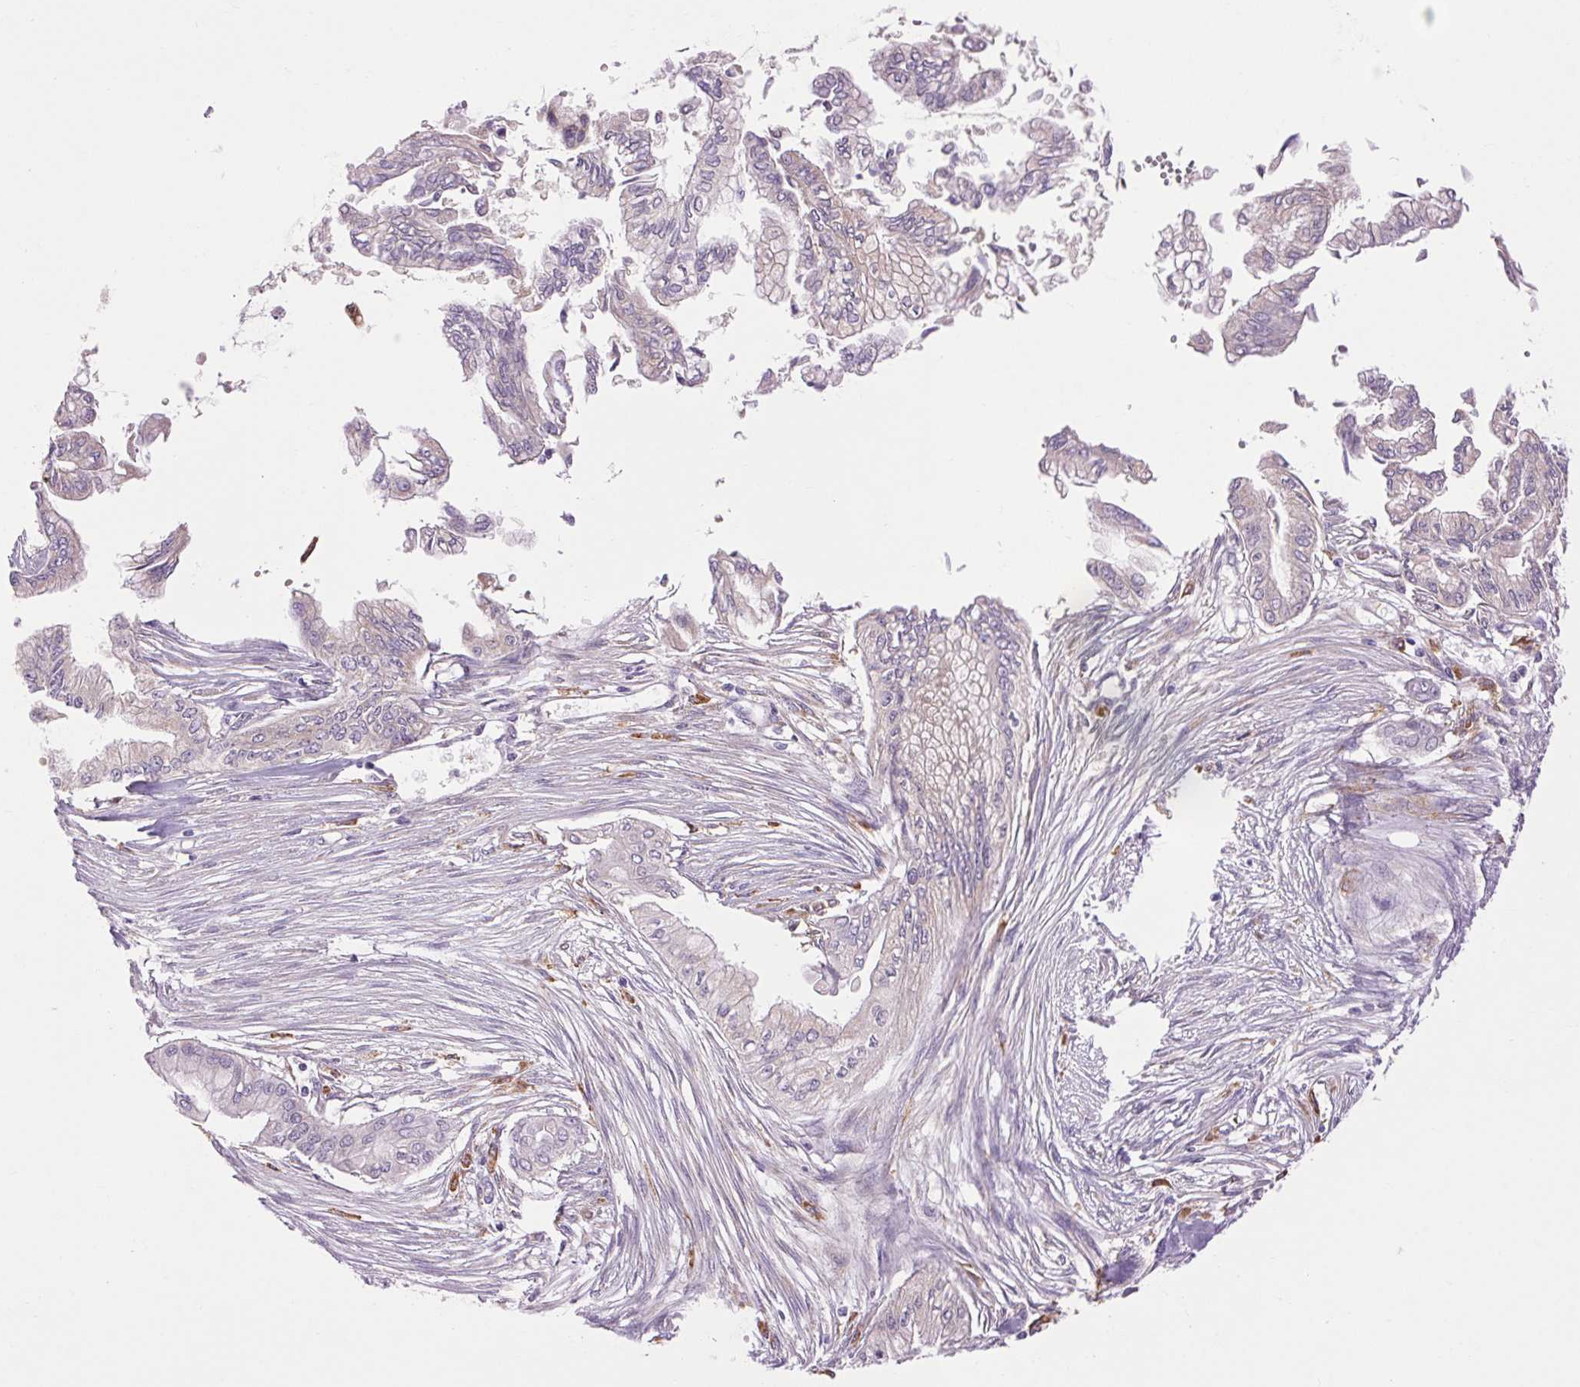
{"staining": {"intensity": "negative", "quantity": "none", "location": "none"}, "tissue": "pancreatic cancer", "cell_type": "Tumor cells", "image_type": "cancer", "snomed": [{"axis": "morphology", "description": "Adenocarcinoma, NOS"}, {"axis": "topography", "description": "Pancreas"}], "caption": "The micrograph shows no staining of tumor cells in pancreatic adenocarcinoma.", "gene": "SOWAHC", "patient": {"sex": "female", "age": 68}}